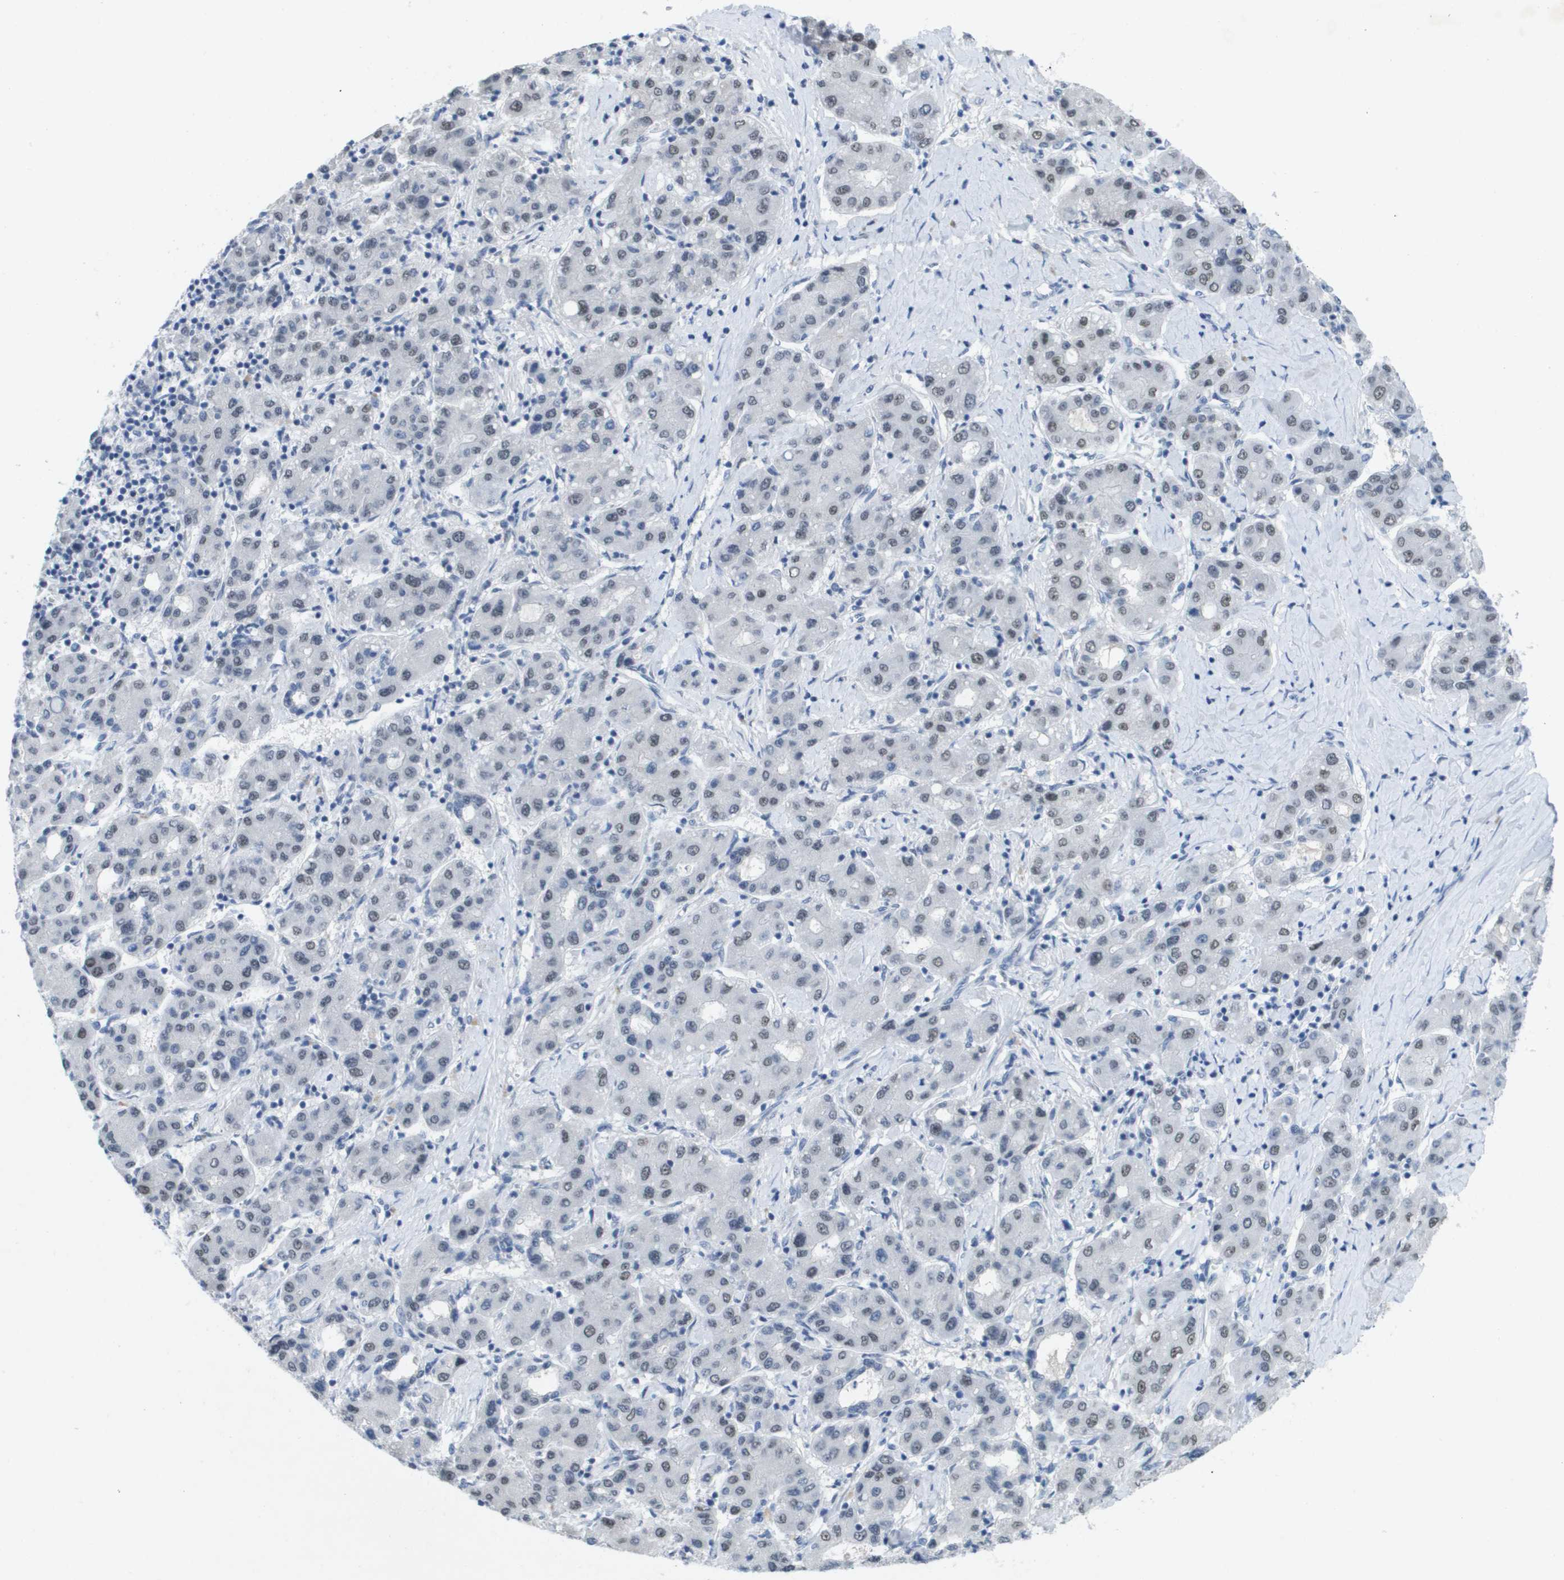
{"staining": {"intensity": "moderate", "quantity": "<25%", "location": "nuclear"}, "tissue": "liver cancer", "cell_type": "Tumor cells", "image_type": "cancer", "snomed": [{"axis": "morphology", "description": "Carcinoma, Hepatocellular, NOS"}, {"axis": "topography", "description": "Liver"}], "caption": "DAB (3,3'-diaminobenzidine) immunohistochemical staining of liver hepatocellular carcinoma shows moderate nuclear protein expression in approximately <25% of tumor cells.", "gene": "TP53RK", "patient": {"sex": "male", "age": 65}}